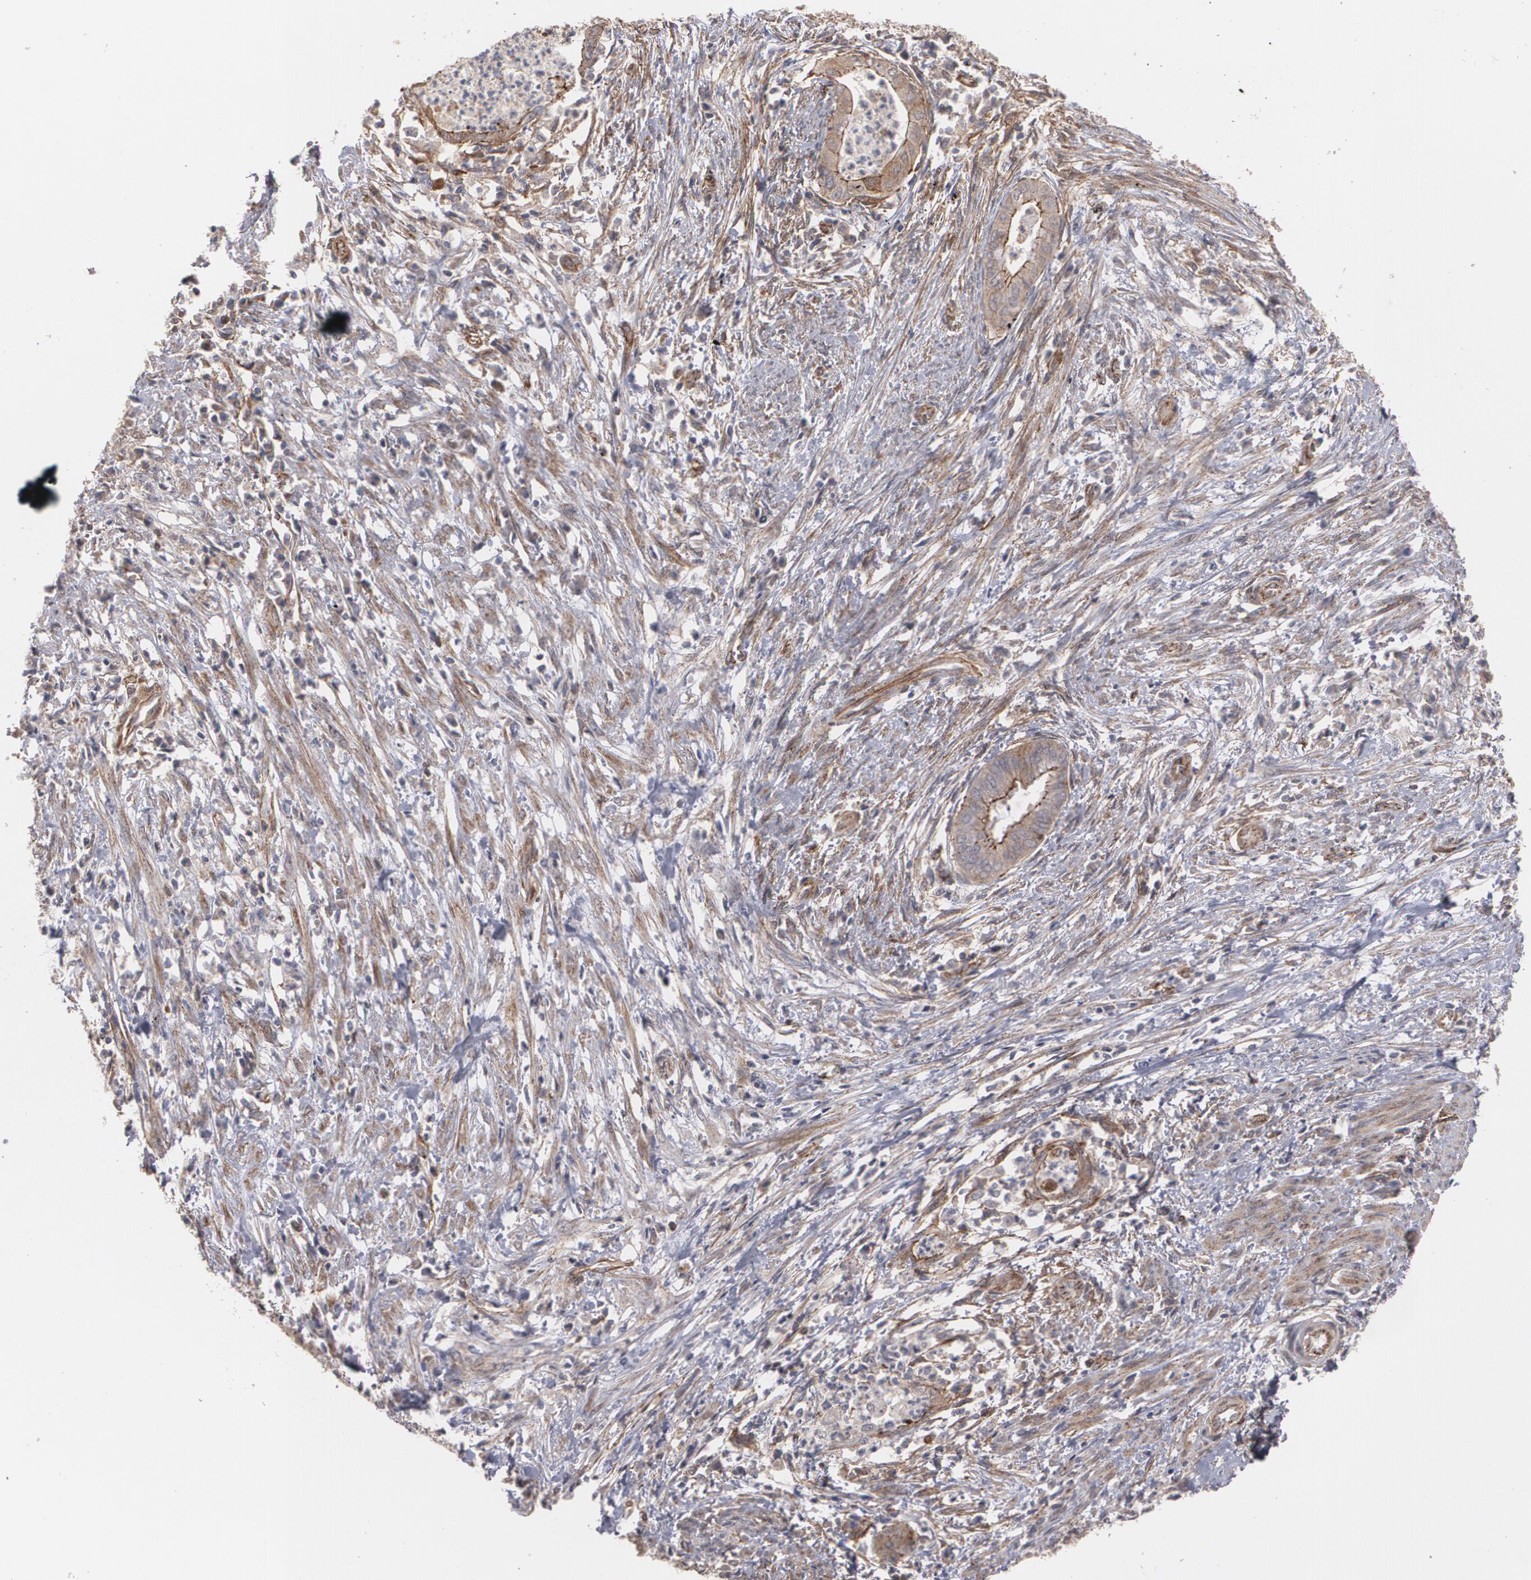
{"staining": {"intensity": "weak", "quantity": ">75%", "location": "cytoplasmic/membranous"}, "tissue": "endometrial cancer", "cell_type": "Tumor cells", "image_type": "cancer", "snomed": [{"axis": "morphology", "description": "Necrosis, NOS"}, {"axis": "morphology", "description": "Adenocarcinoma, NOS"}, {"axis": "topography", "description": "Endometrium"}], "caption": "An immunohistochemistry (IHC) histopathology image of neoplastic tissue is shown. Protein staining in brown shows weak cytoplasmic/membranous positivity in adenocarcinoma (endometrial) within tumor cells.", "gene": "TJP1", "patient": {"sex": "female", "age": 79}}